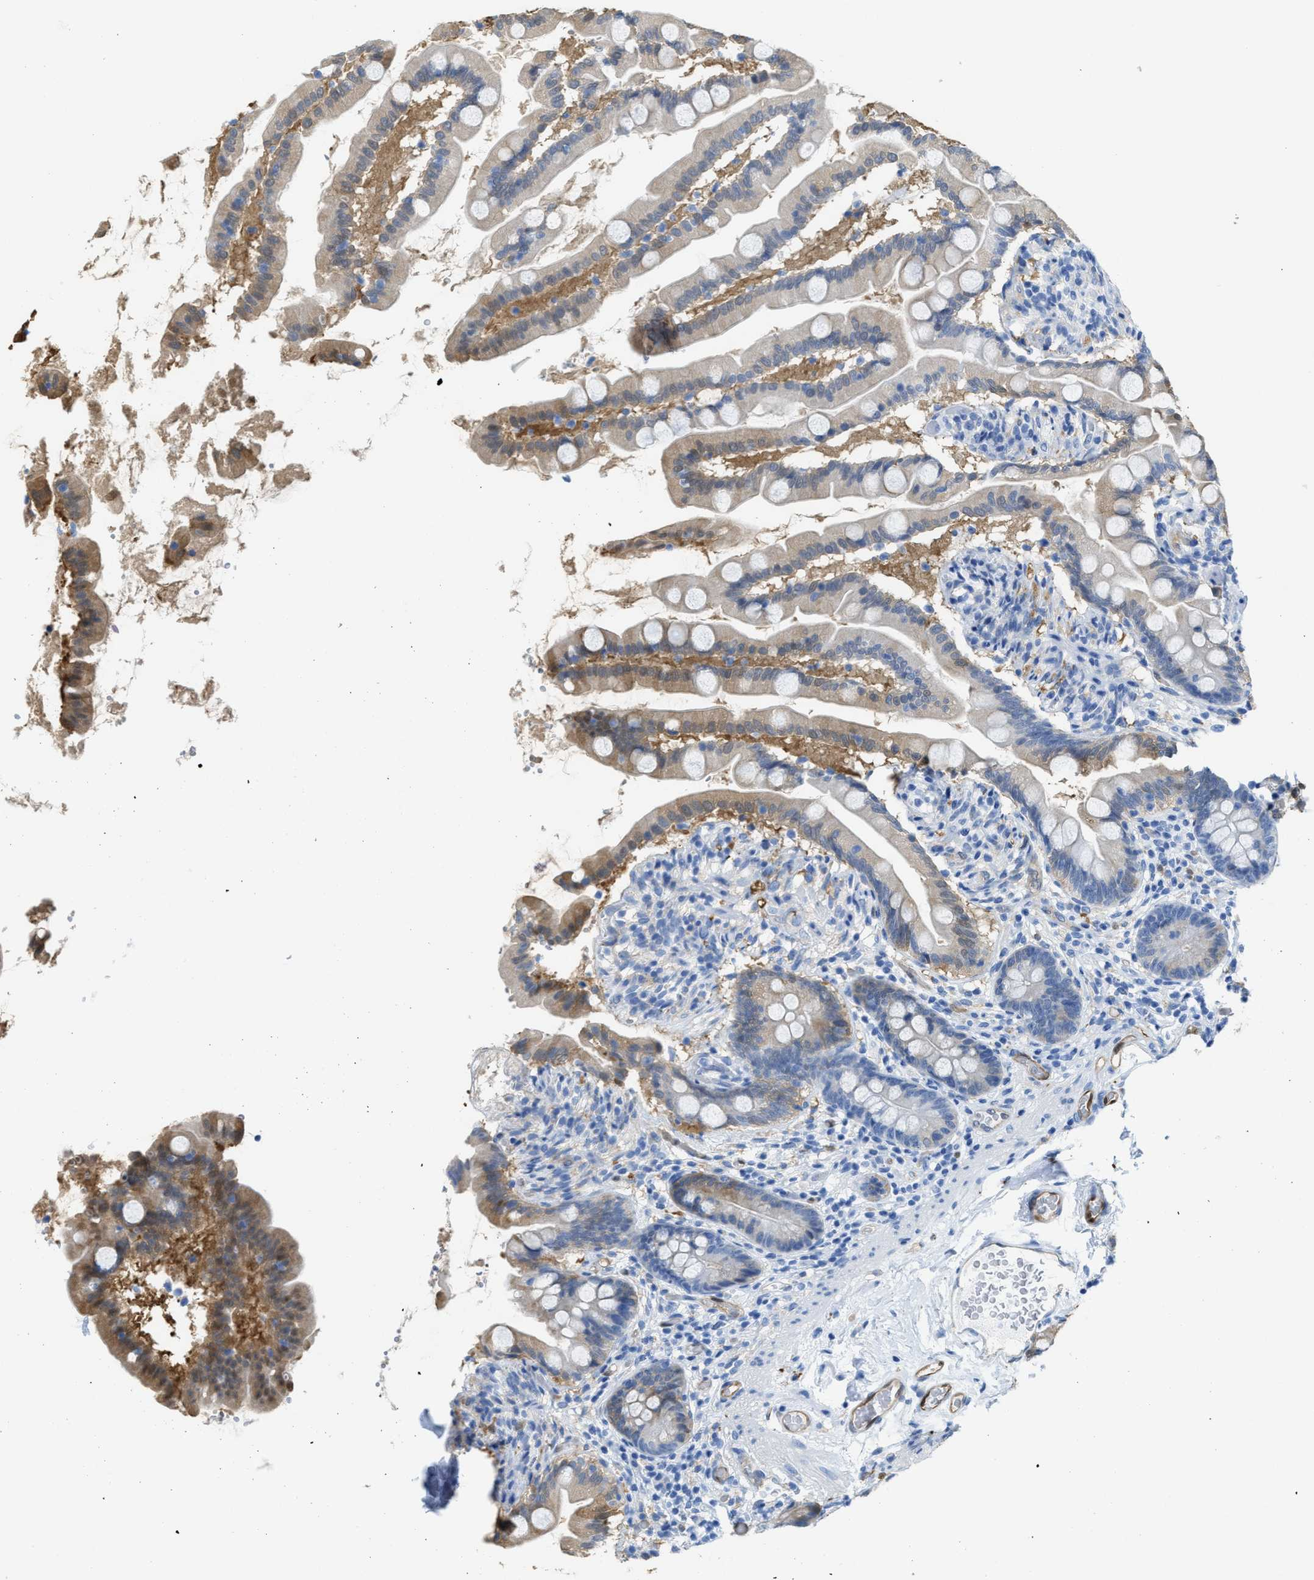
{"staining": {"intensity": "moderate", "quantity": "<25%", "location": "cytoplasmic/membranous"}, "tissue": "small intestine", "cell_type": "Glandular cells", "image_type": "normal", "snomed": [{"axis": "morphology", "description": "Normal tissue, NOS"}, {"axis": "topography", "description": "Small intestine"}], "caption": "Immunohistochemistry image of normal human small intestine stained for a protein (brown), which shows low levels of moderate cytoplasmic/membranous expression in about <25% of glandular cells.", "gene": "ASS1", "patient": {"sex": "female", "age": 56}}